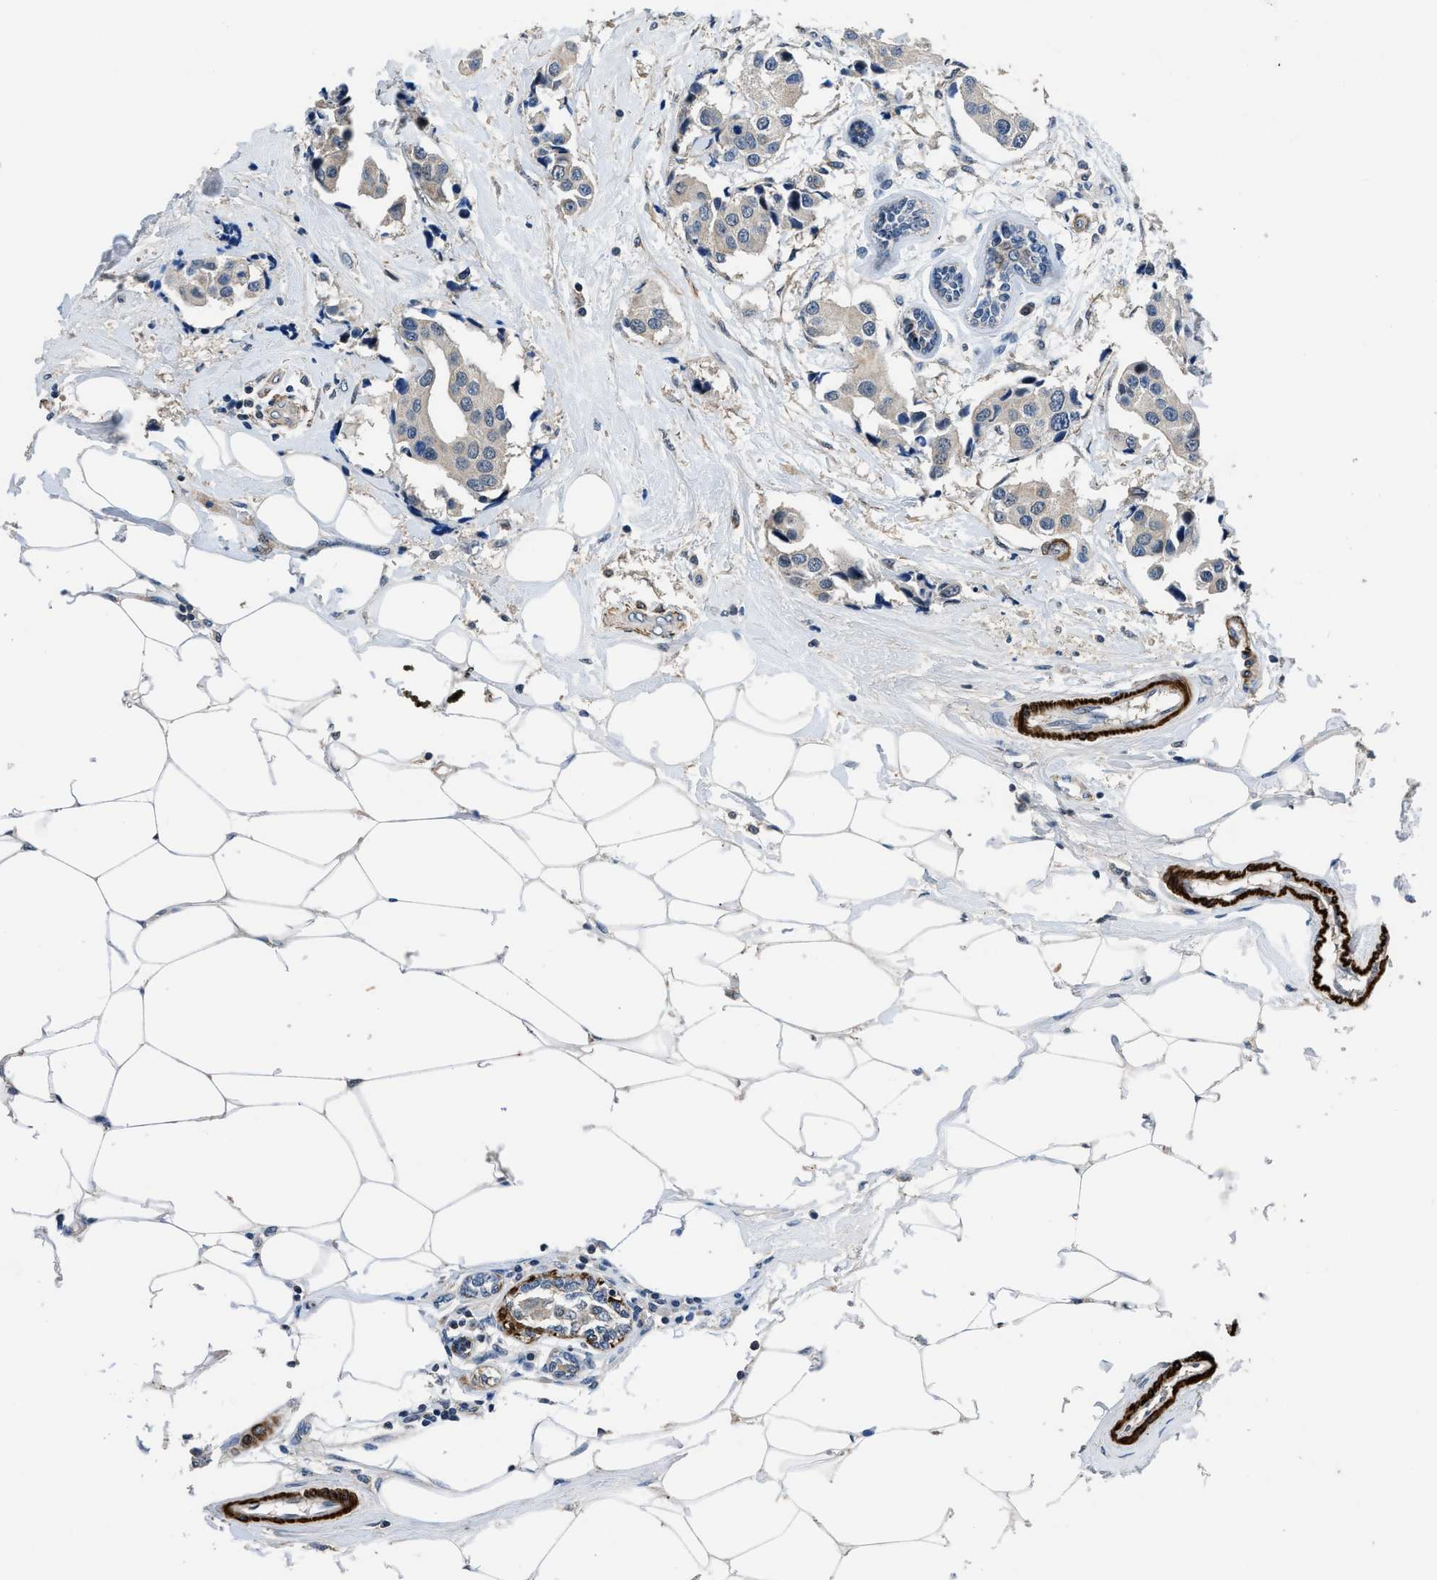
{"staining": {"intensity": "weak", "quantity": "25%-75%", "location": "cytoplasmic/membranous"}, "tissue": "breast cancer", "cell_type": "Tumor cells", "image_type": "cancer", "snomed": [{"axis": "morphology", "description": "Normal tissue, NOS"}, {"axis": "morphology", "description": "Duct carcinoma"}, {"axis": "topography", "description": "Breast"}], "caption": "A photomicrograph of breast cancer stained for a protein displays weak cytoplasmic/membranous brown staining in tumor cells. (brown staining indicates protein expression, while blue staining denotes nuclei).", "gene": "LANCL2", "patient": {"sex": "female", "age": 39}}